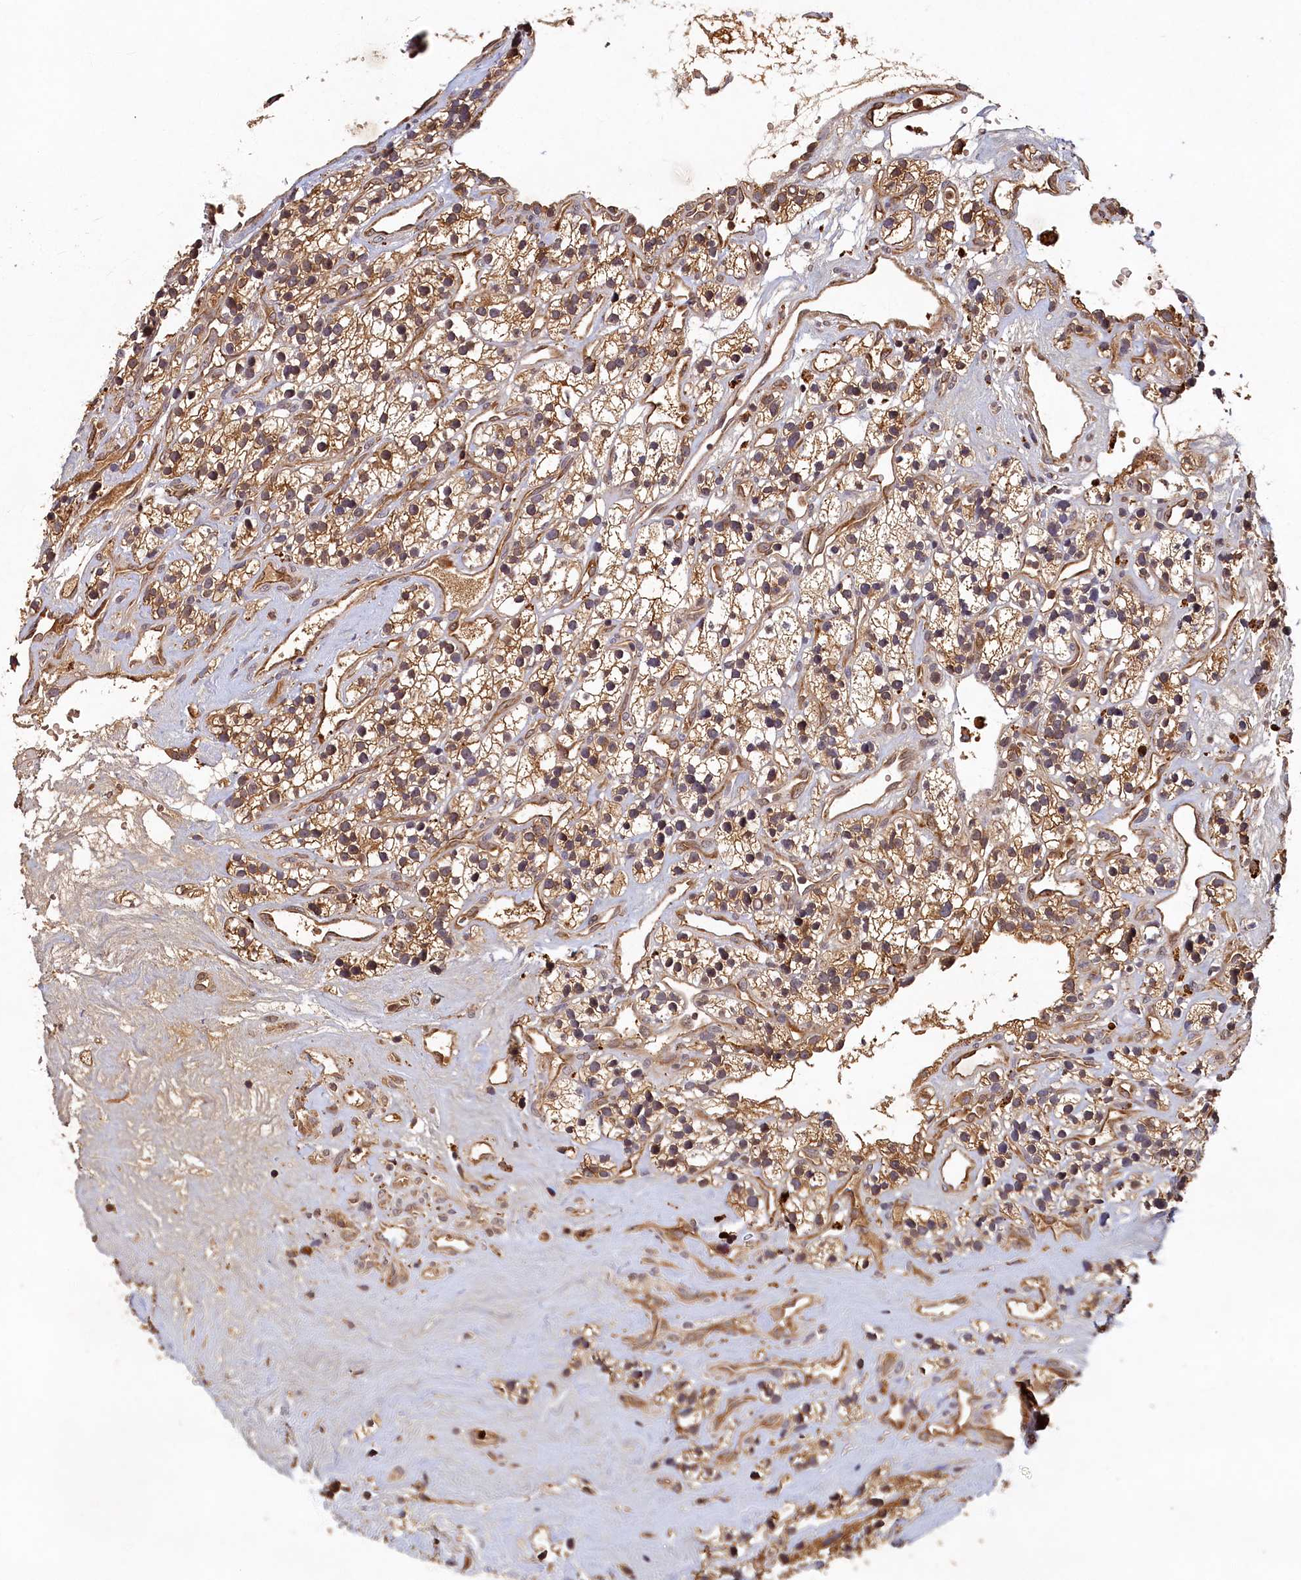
{"staining": {"intensity": "moderate", "quantity": ">75%", "location": "cytoplasmic/membranous"}, "tissue": "renal cancer", "cell_type": "Tumor cells", "image_type": "cancer", "snomed": [{"axis": "morphology", "description": "Adenocarcinoma, NOS"}, {"axis": "topography", "description": "Kidney"}], "caption": "A high-resolution image shows IHC staining of adenocarcinoma (renal), which demonstrates moderate cytoplasmic/membranous positivity in approximately >75% of tumor cells. (brown staining indicates protein expression, while blue staining denotes nuclei).", "gene": "LCMT2", "patient": {"sex": "female", "age": 57}}